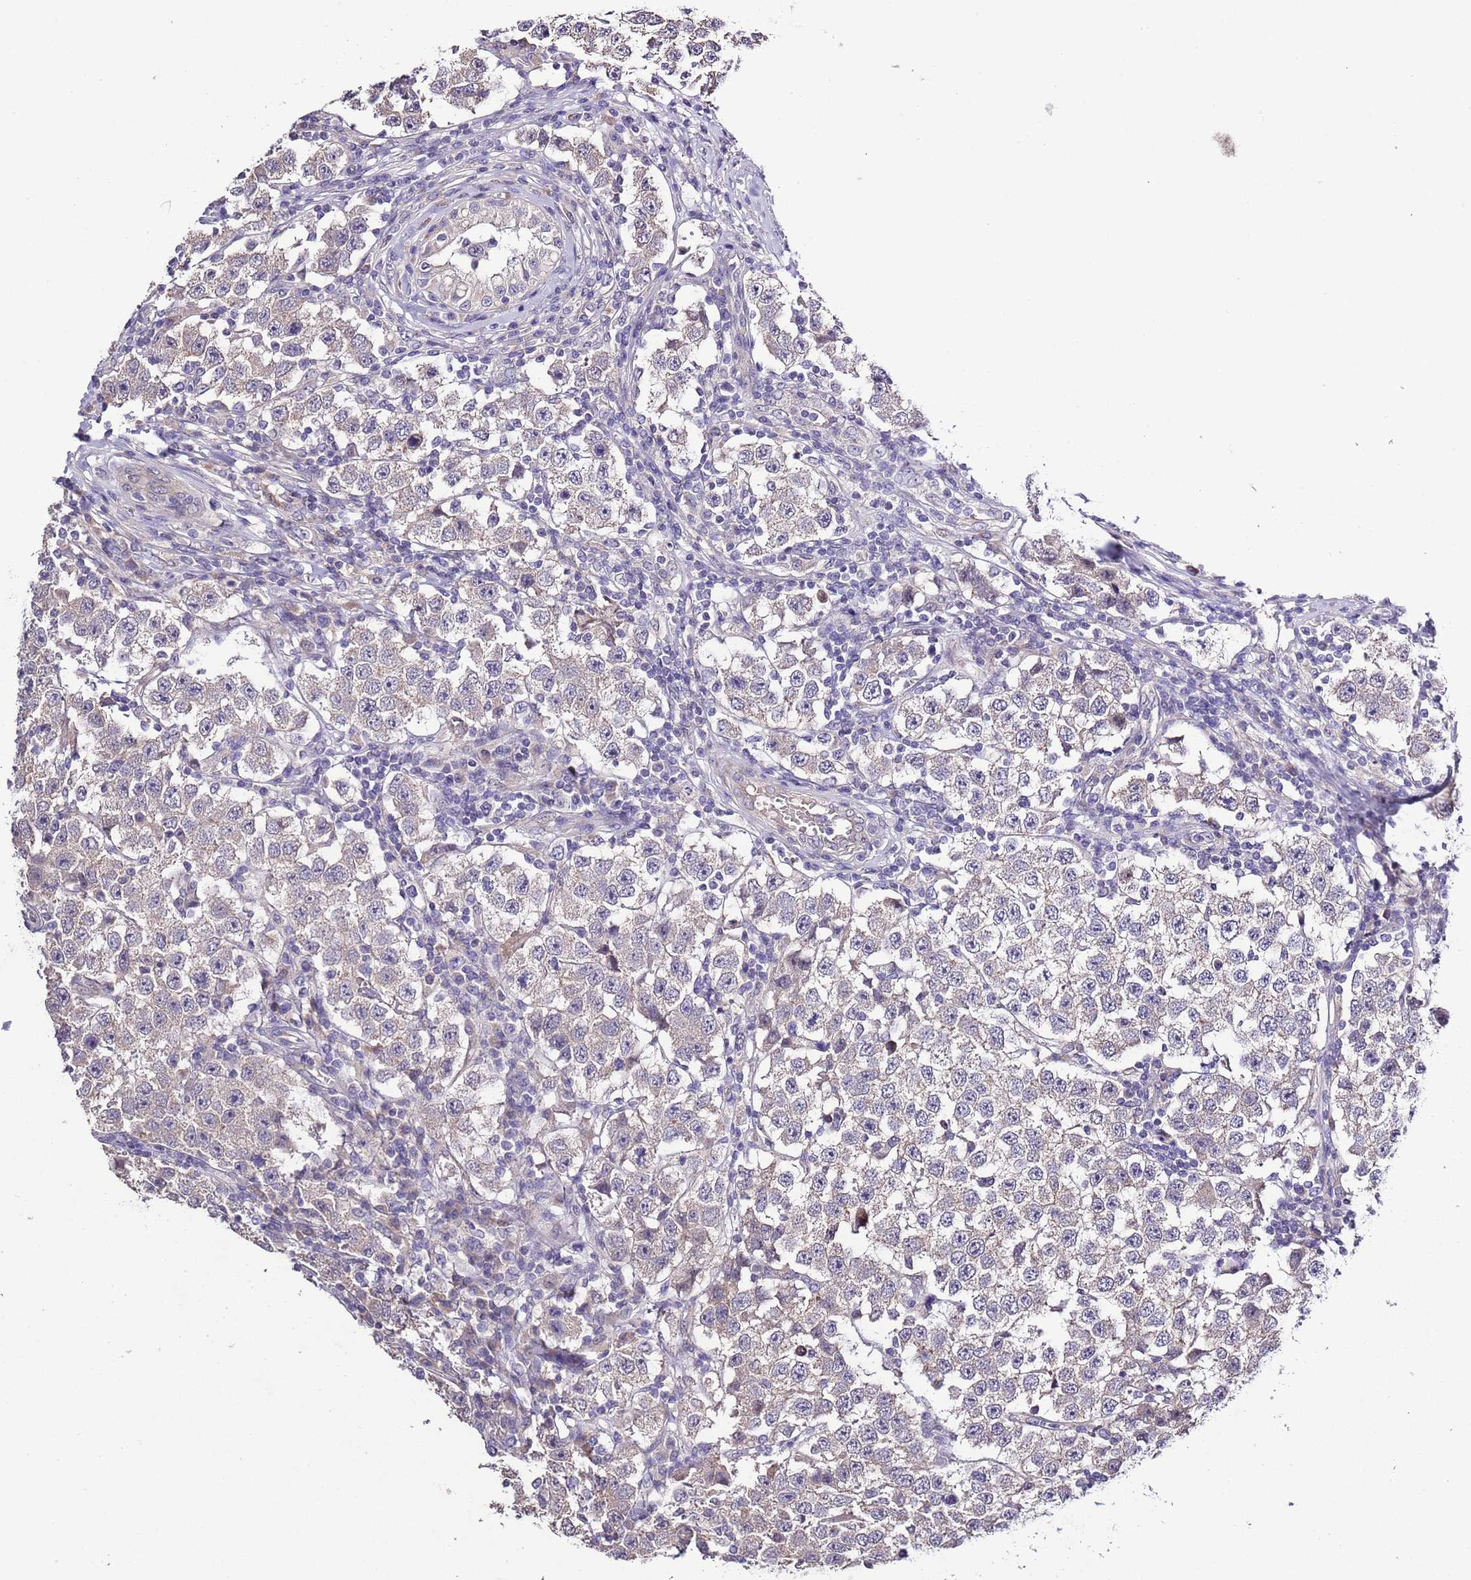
{"staining": {"intensity": "negative", "quantity": "none", "location": "none"}, "tissue": "testis cancer", "cell_type": "Tumor cells", "image_type": "cancer", "snomed": [{"axis": "morphology", "description": "Seminoma, NOS"}, {"axis": "topography", "description": "Testis"}], "caption": "Protein analysis of seminoma (testis) demonstrates no significant expression in tumor cells.", "gene": "LIPJ", "patient": {"sex": "male", "age": 34}}